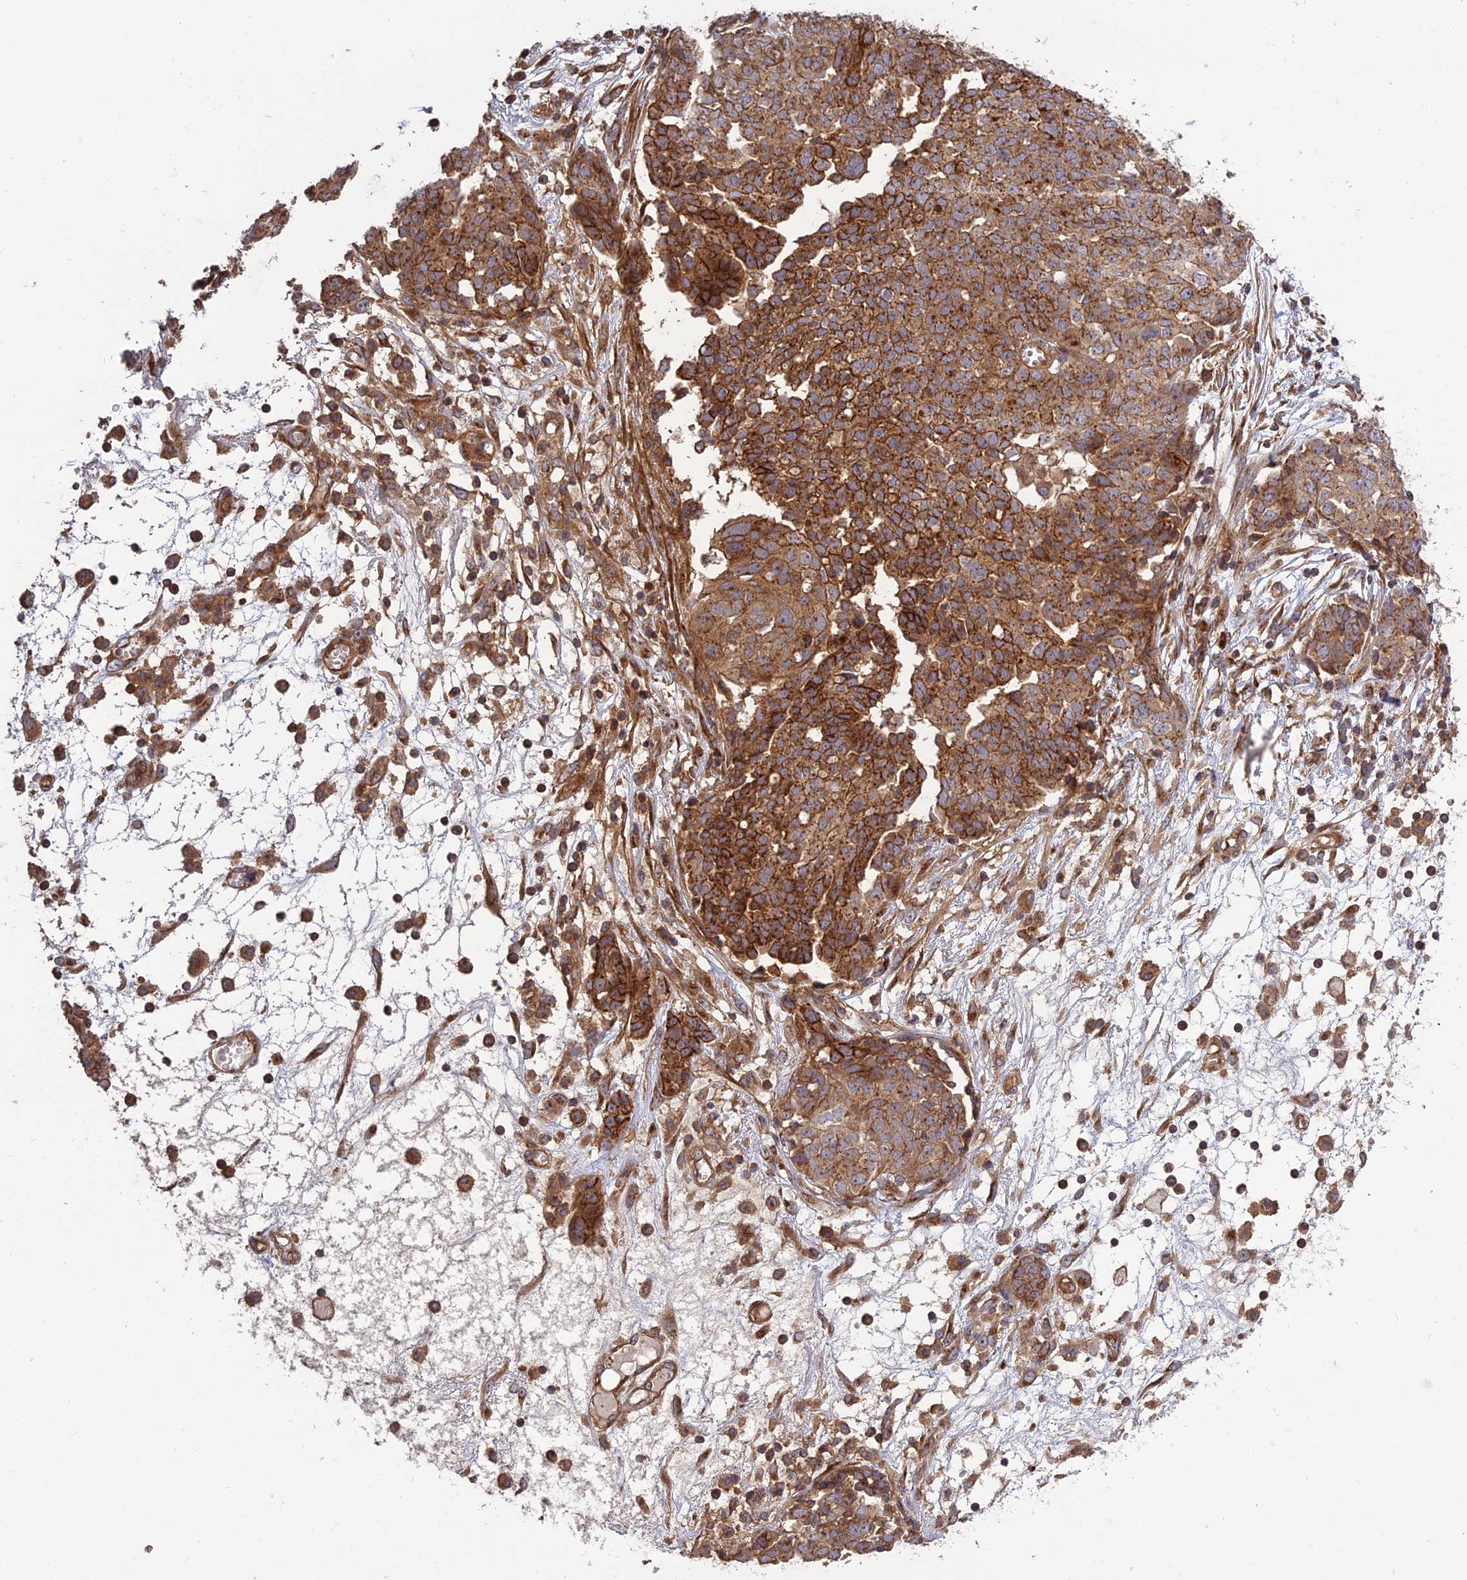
{"staining": {"intensity": "moderate", "quantity": ">75%", "location": "cytoplasmic/membranous"}, "tissue": "ovarian cancer", "cell_type": "Tumor cells", "image_type": "cancer", "snomed": [{"axis": "morphology", "description": "Cystadenocarcinoma, serous, NOS"}, {"axis": "topography", "description": "Soft tissue"}, {"axis": "topography", "description": "Ovary"}], "caption": "Protein analysis of ovarian cancer (serous cystadenocarcinoma) tissue demonstrates moderate cytoplasmic/membranous positivity in approximately >75% of tumor cells.", "gene": "TMEM131L", "patient": {"sex": "female", "age": 57}}